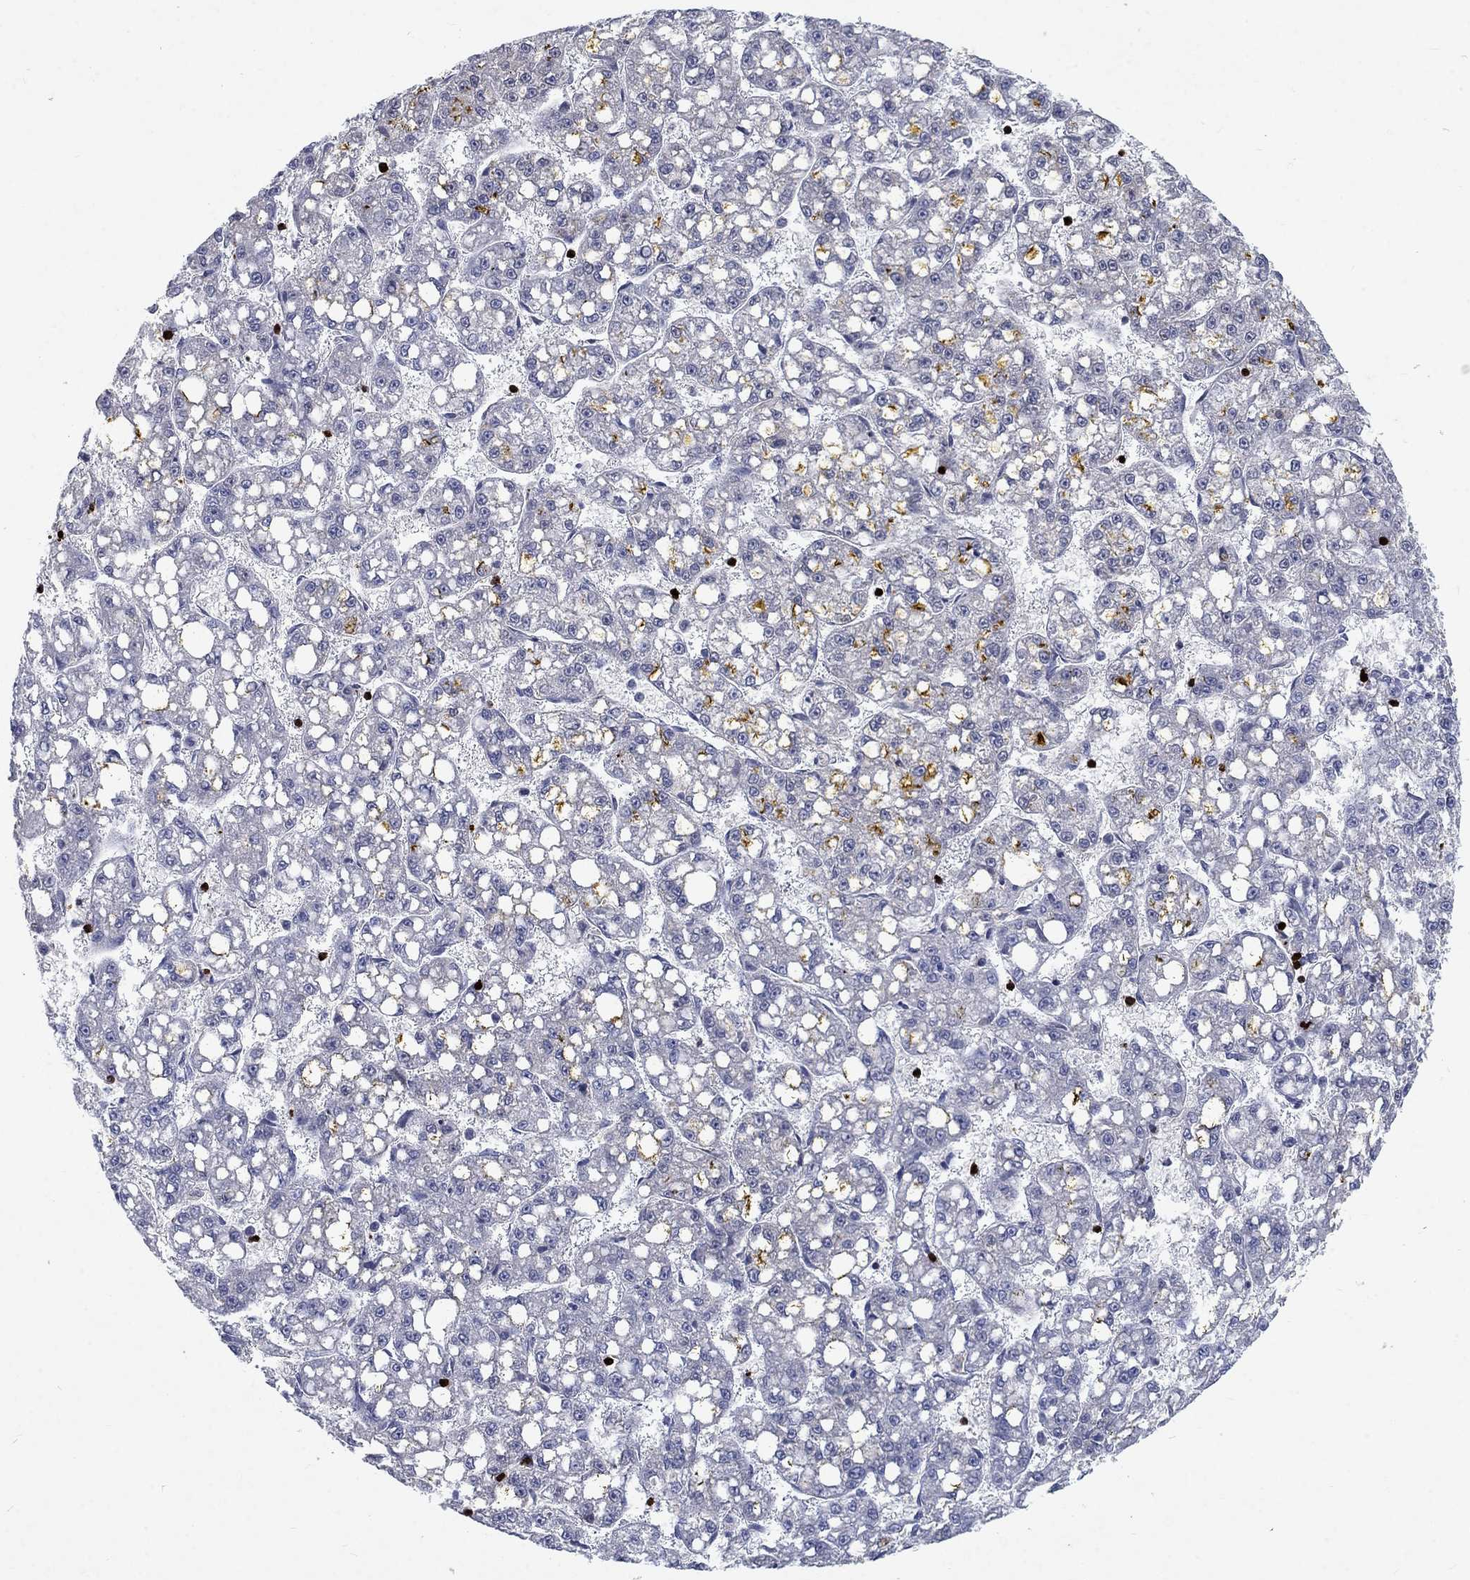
{"staining": {"intensity": "negative", "quantity": "none", "location": "none"}, "tissue": "liver cancer", "cell_type": "Tumor cells", "image_type": "cancer", "snomed": [{"axis": "morphology", "description": "Carcinoma, Hepatocellular, NOS"}, {"axis": "topography", "description": "Liver"}], "caption": "A histopathology image of hepatocellular carcinoma (liver) stained for a protein exhibits no brown staining in tumor cells.", "gene": "GZMA", "patient": {"sex": "female", "age": 65}}